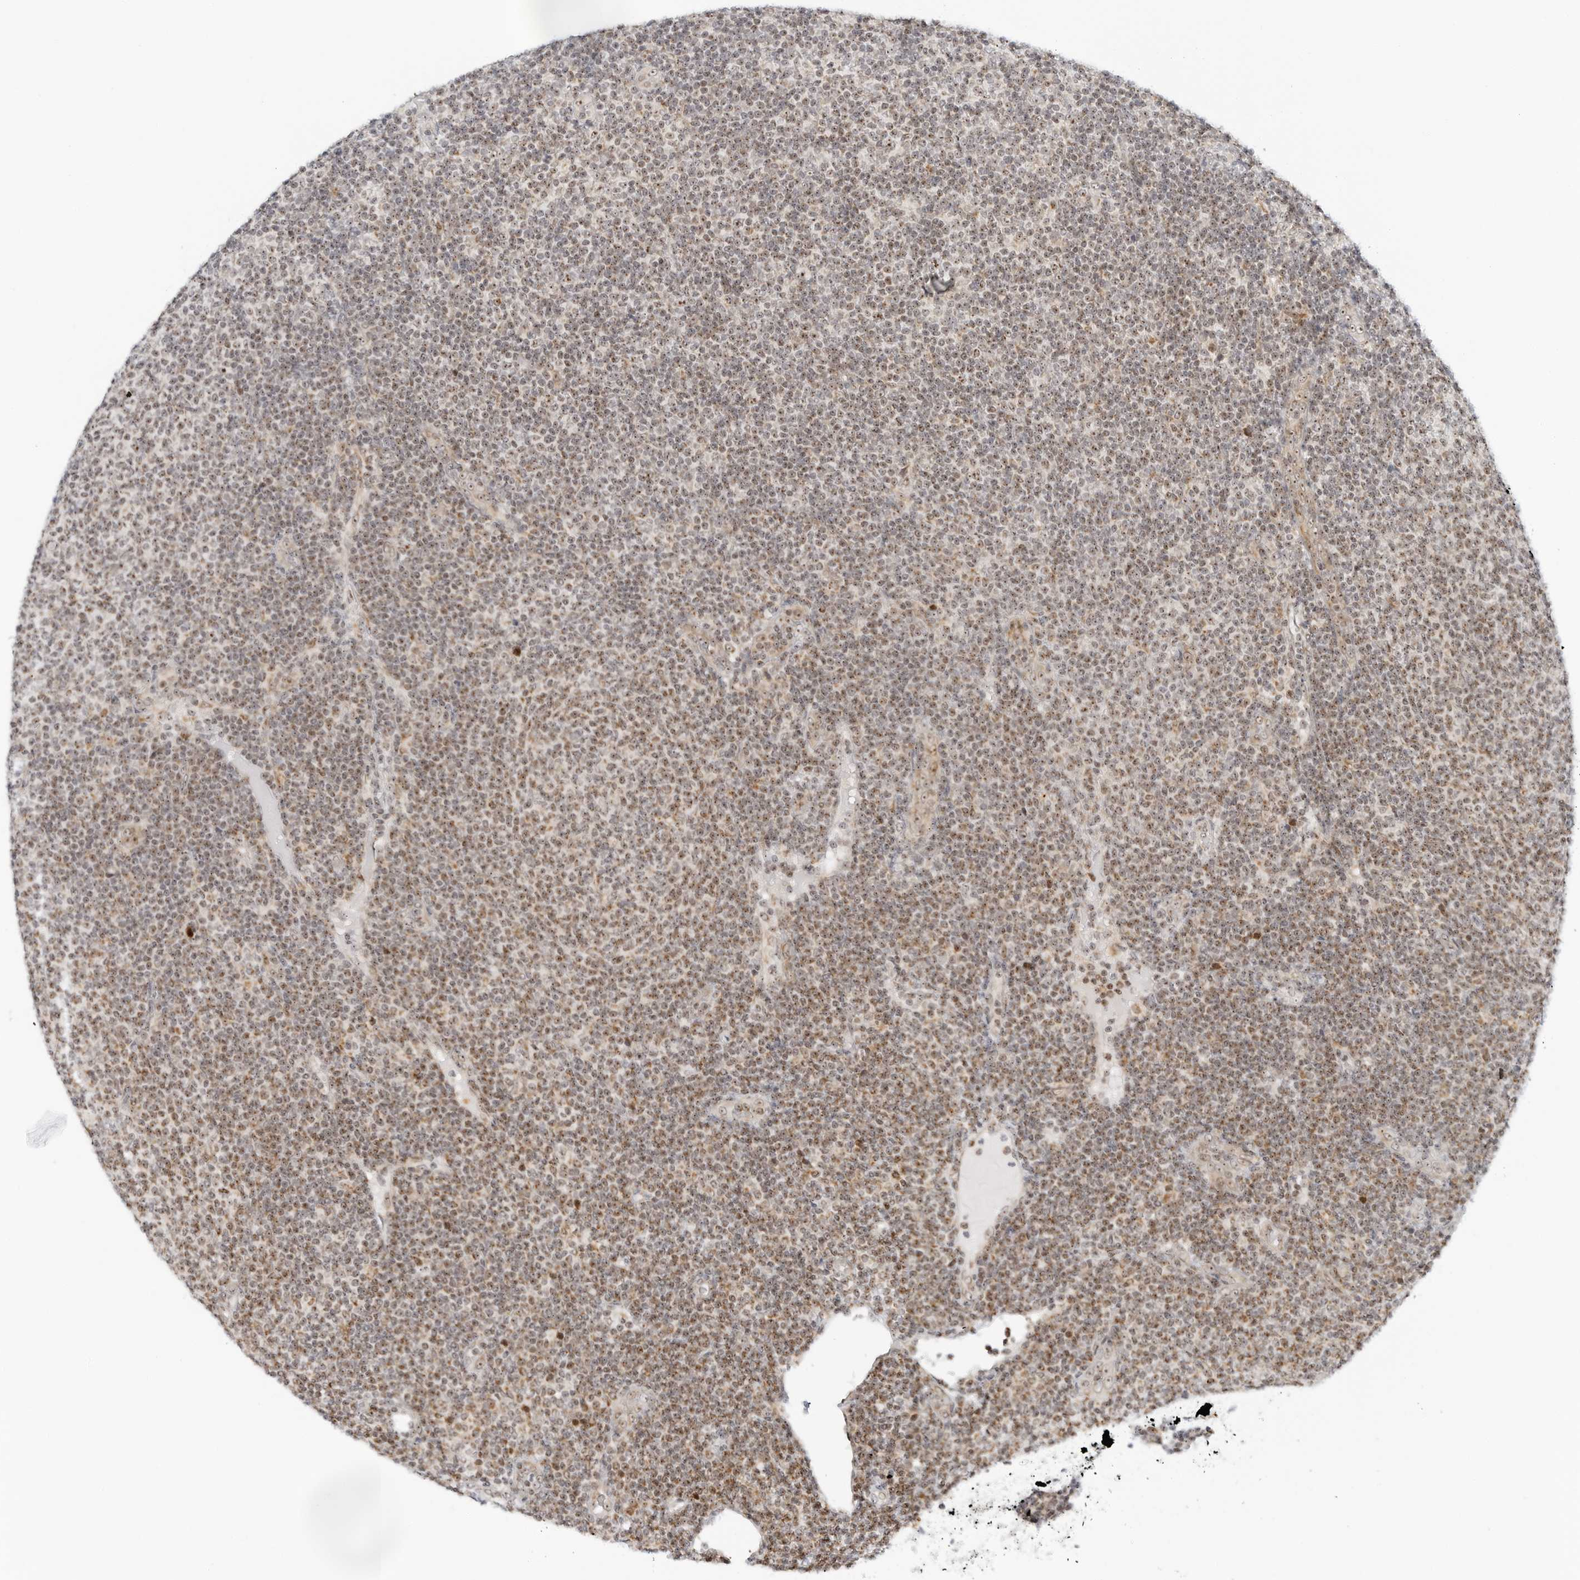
{"staining": {"intensity": "moderate", "quantity": ">75%", "location": "nuclear"}, "tissue": "lymphoma", "cell_type": "Tumor cells", "image_type": "cancer", "snomed": [{"axis": "morphology", "description": "Malignant lymphoma, non-Hodgkin's type, Low grade"}, {"axis": "topography", "description": "Lymph node"}], "caption": "Malignant lymphoma, non-Hodgkin's type (low-grade) was stained to show a protein in brown. There is medium levels of moderate nuclear staining in approximately >75% of tumor cells. Using DAB (brown) and hematoxylin (blue) stains, captured at high magnification using brightfield microscopy.", "gene": "RIMKLA", "patient": {"sex": "male", "age": 66}}